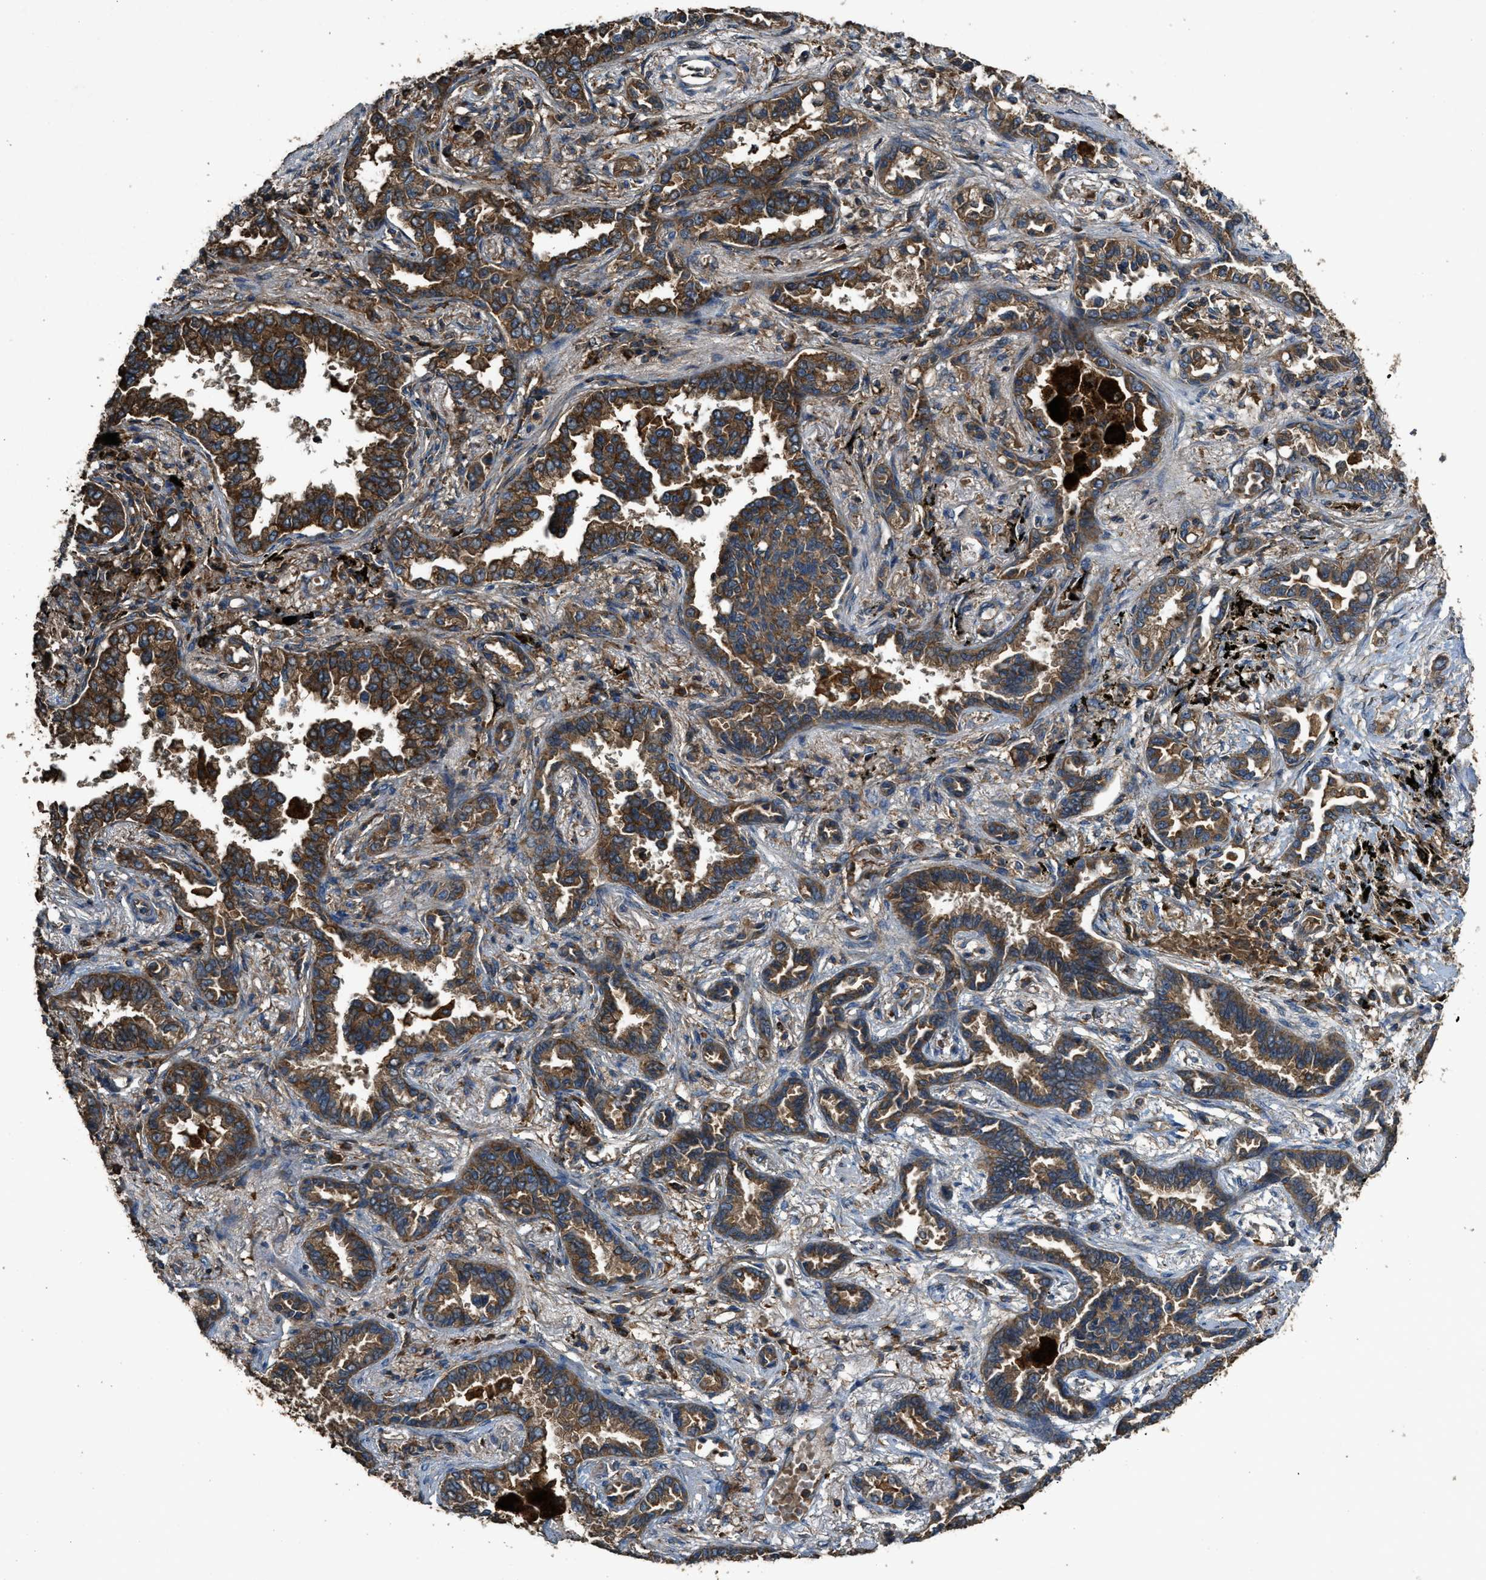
{"staining": {"intensity": "moderate", "quantity": ">75%", "location": "cytoplasmic/membranous"}, "tissue": "lung cancer", "cell_type": "Tumor cells", "image_type": "cancer", "snomed": [{"axis": "morphology", "description": "Normal tissue, NOS"}, {"axis": "morphology", "description": "Adenocarcinoma, NOS"}, {"axis": "topography", "description": "Lung"}], "caption": "Moderate cytoplasmic/membranous staining is appreciated in approximately >75% of tumor cells in adenocarcinoma (lung).", "gene": "MAP3K8", "patient": {"sex": "male", "age": 59}}